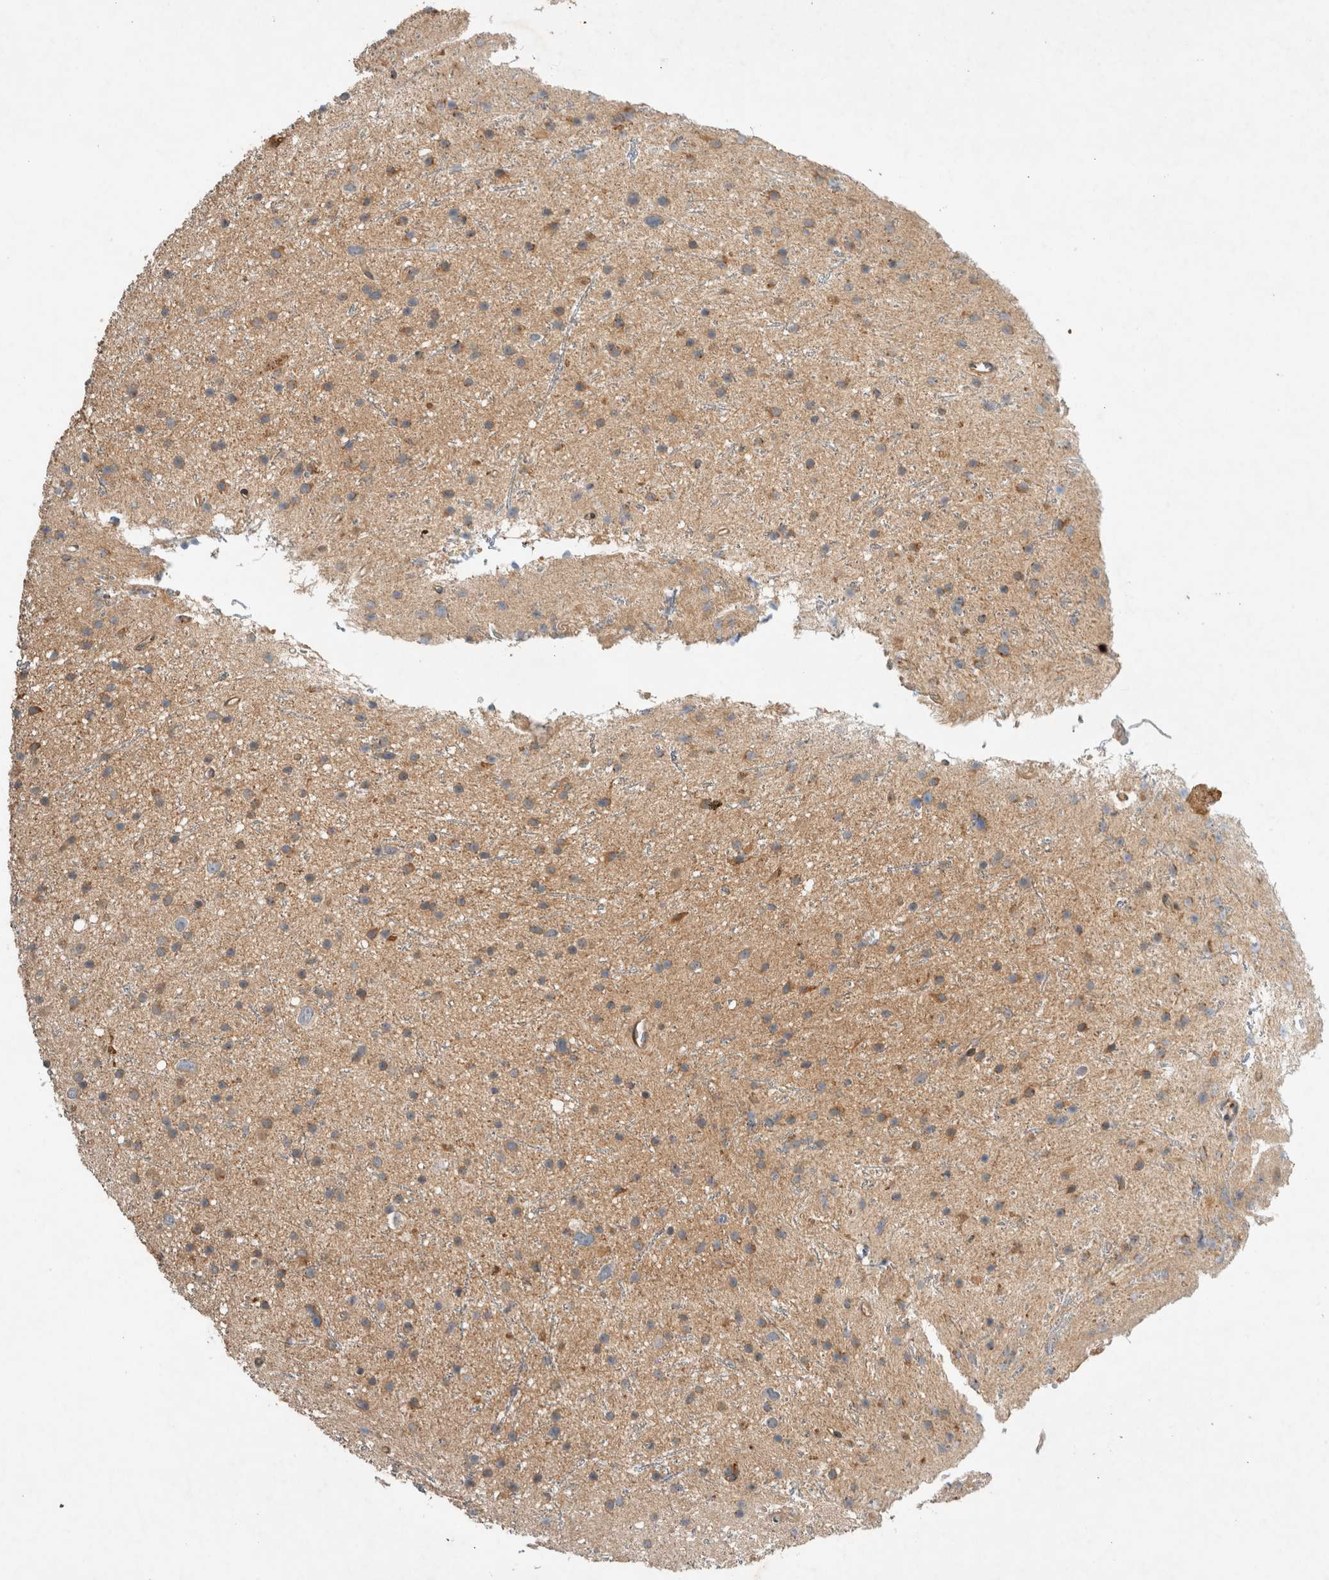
{"staining": {"intensity": "weak", "quantity": ">75%", "location": "cytoplasmic/membranous"}, "tissue": "glioma", "cell_type": "Tumor cells", "image_type": "cancer", "snomed": [{"axis": "morphology", "description": "Glioma, malignant, Low grade"}, {"axis": "topography", "description": "Cerebral cortex"}], "caption": "The histopathology image displays a brown stain indicating the presence of a protein in the cytoplasmic/membranous of tumor cells in glioma. (DAB IHC with brightfield microscopy, high magnification).", "gene": "ARMC9", "patient": {"sex": "female", "age": 39}}